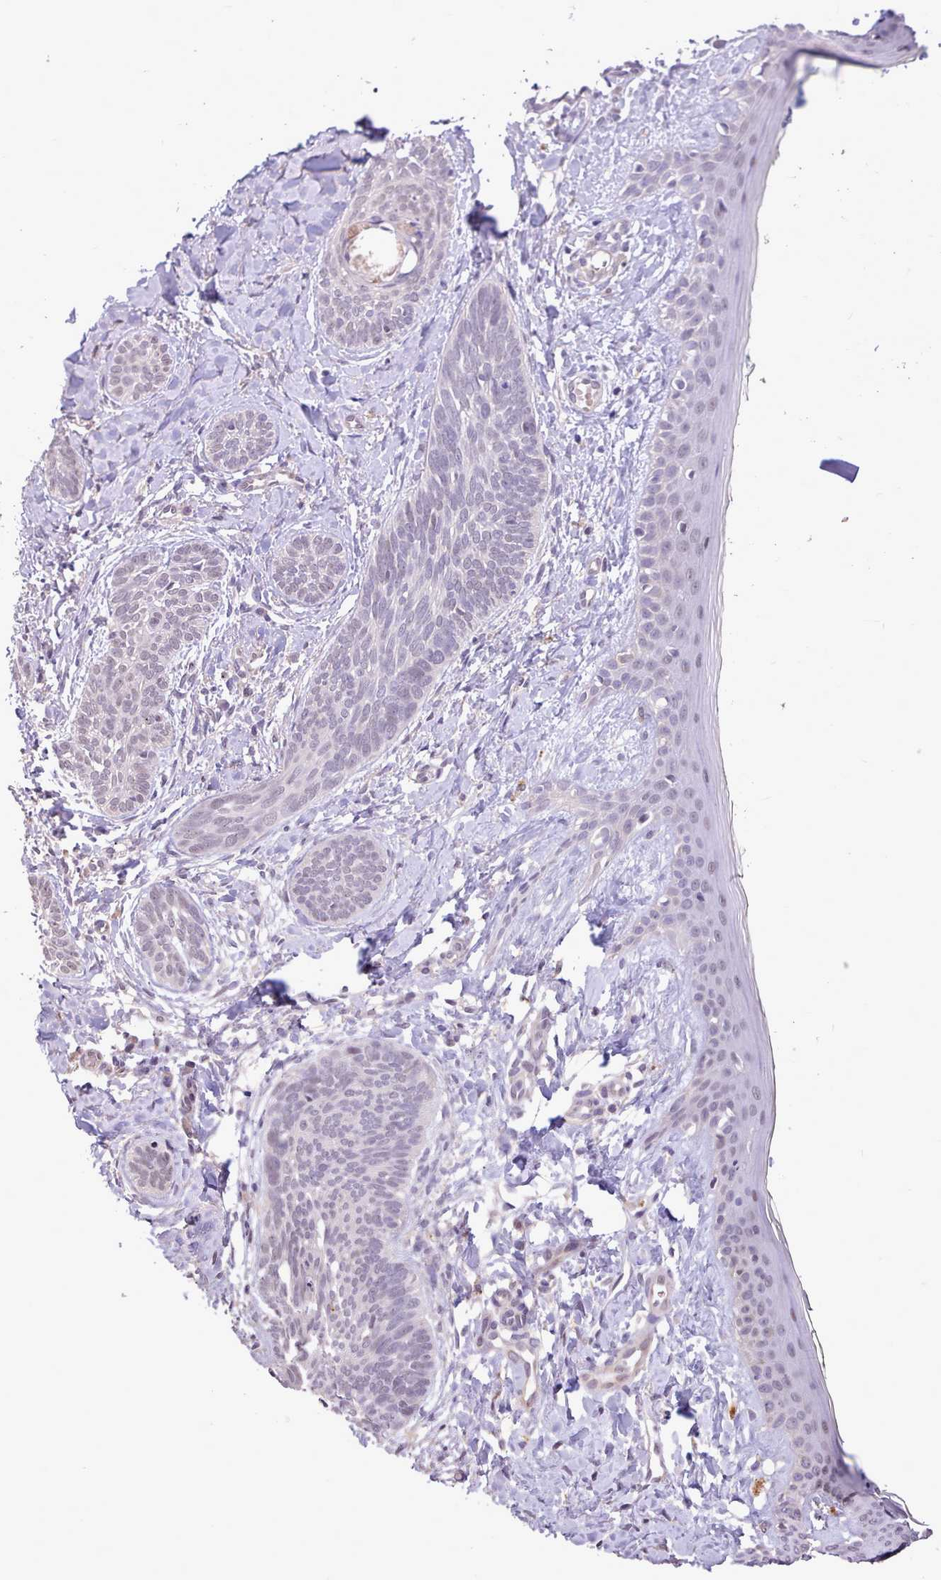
{"staining": {"intensity": "negative", "quantity": "none", "location": "none"}, "tissue": "skin cancer", "cell_type": "Tumor cells", "image_type": "cancer", "snomed": [{"axis": "morphology", "description": "Basal cell carcinoma"}, {"axis": "topography", "description": "Skin"}], "caption": "This is an immunohistochemistry (IHC) histopathology image of human skin cancer (basal cell carcinoma). There is no expression in tumor cells.", "gene": "ZNF607", "patient": {"sex": "female", "age": 81}}